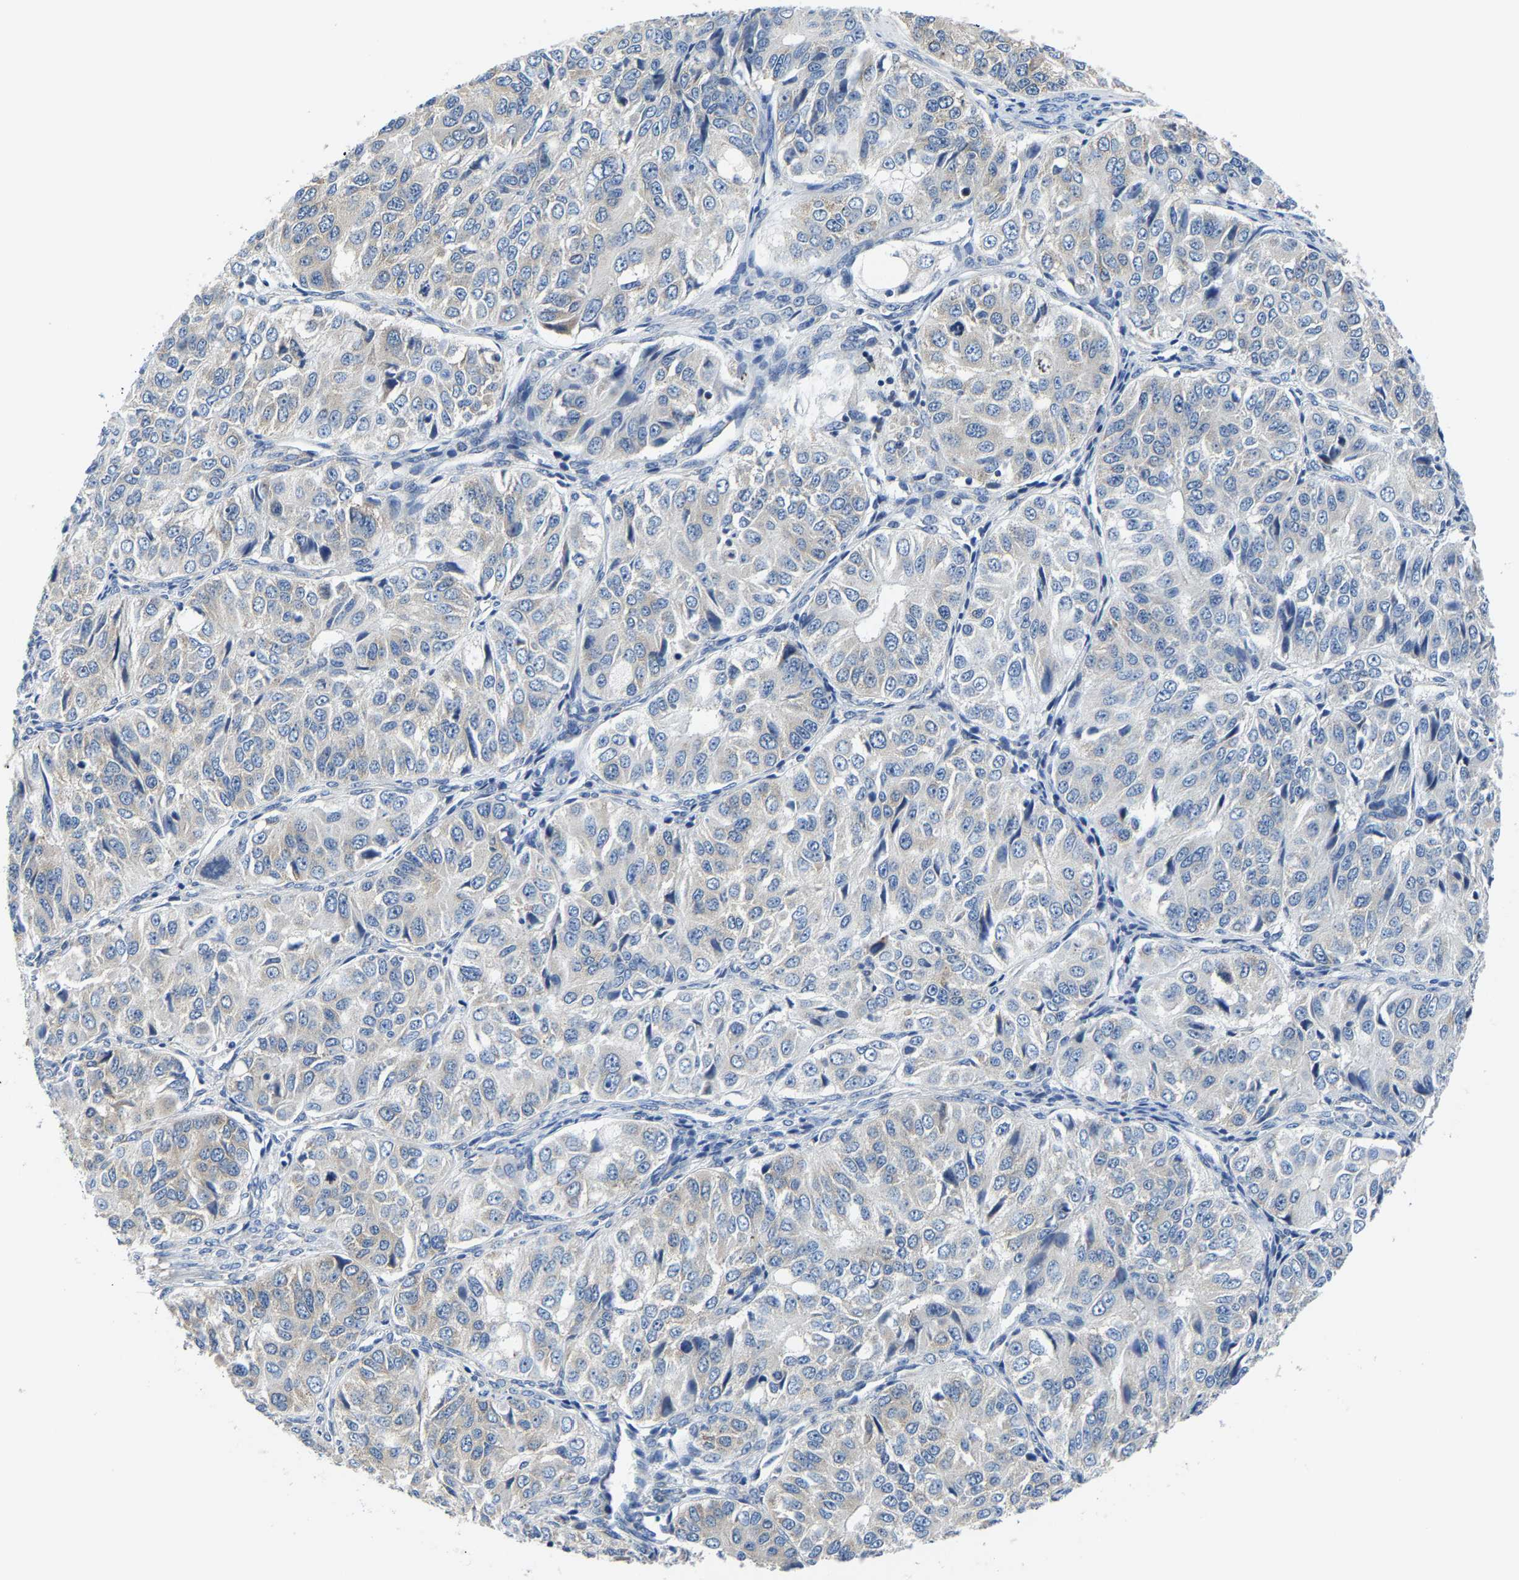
{"staining": {"intensity": "negative", "quantity": "none", "location": "none"}, "tissue": "ovarian cancer", "cell_type": "Tumor cells", "image_type": "cancer", "snomed": [{"axis": "morphology", "description": "Carcinoma, endometroid"}, {"axis": "topography", "description": "Ovary"}], "caption": "IHC histopathology image of neoplastic tissue: human ovarian cancer (endometroid carcinoma) stained with DAB (3,3'-diaminobenzidine) demonstrates no significant protein staining in tumor cells.", "gene": "G3BP2", "patient": {"sex": "female", "age": 51}}